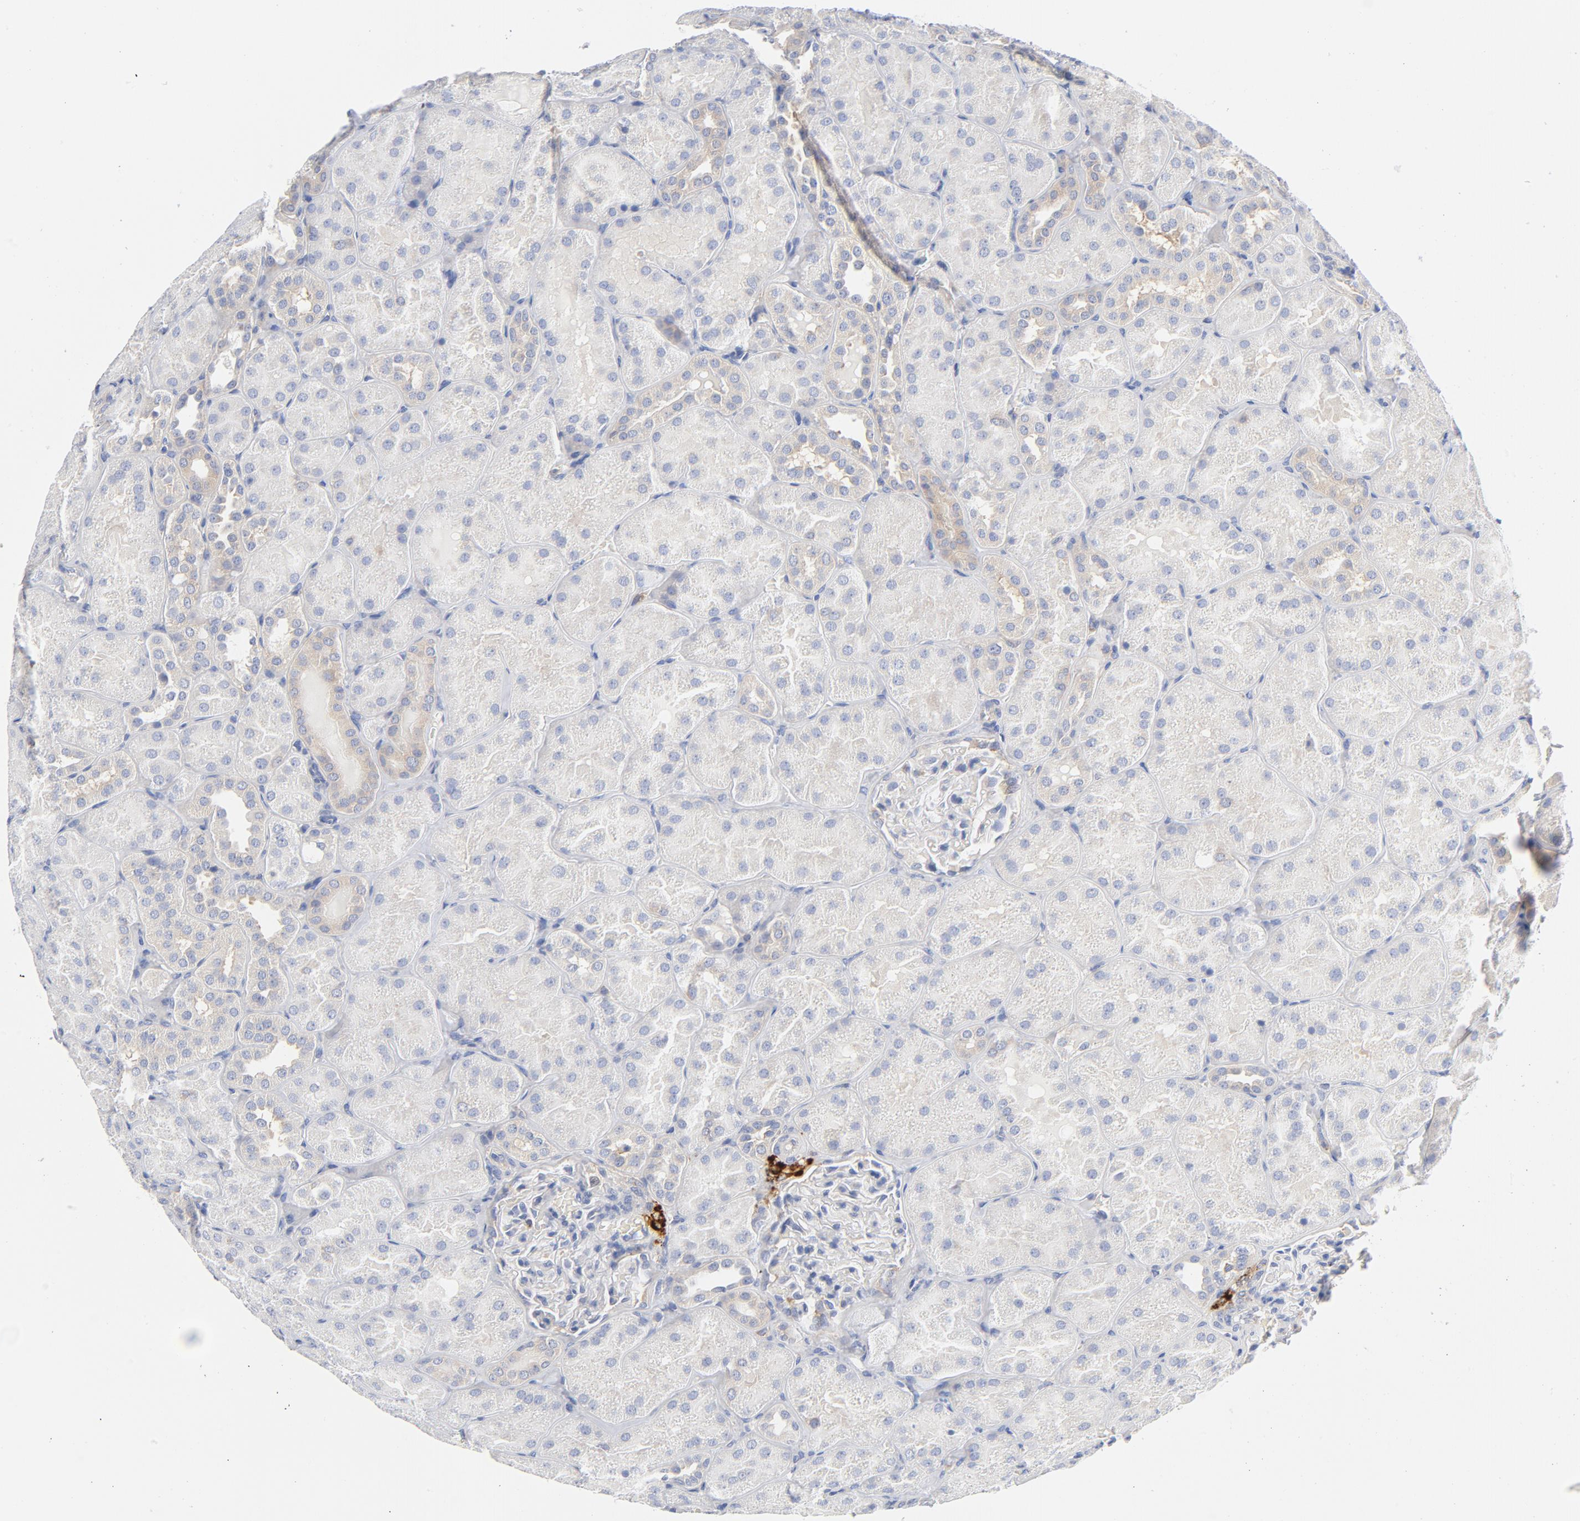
{"staining": {"intensity": "negative", "quantity": "none", "location": "none"}, "tissue": "kidney", "cell_type": "Cells in glomeruli", "image_type": "normal", "snomed": [{"axis": "morphology", "description": "Normal tissue, NOS"}, {"axis": "topography", "description": "Kidney"}], "caption": "High magnification brightfield microscopy of benign kidney stained with DAB (3,3'-diaminobenzidine) (brown) and counterstained with hematoxylin (blue): cells in glomeruli show no significant staining.", "gene": "CD86", "patient": {"sex": "male", "age": 28}}